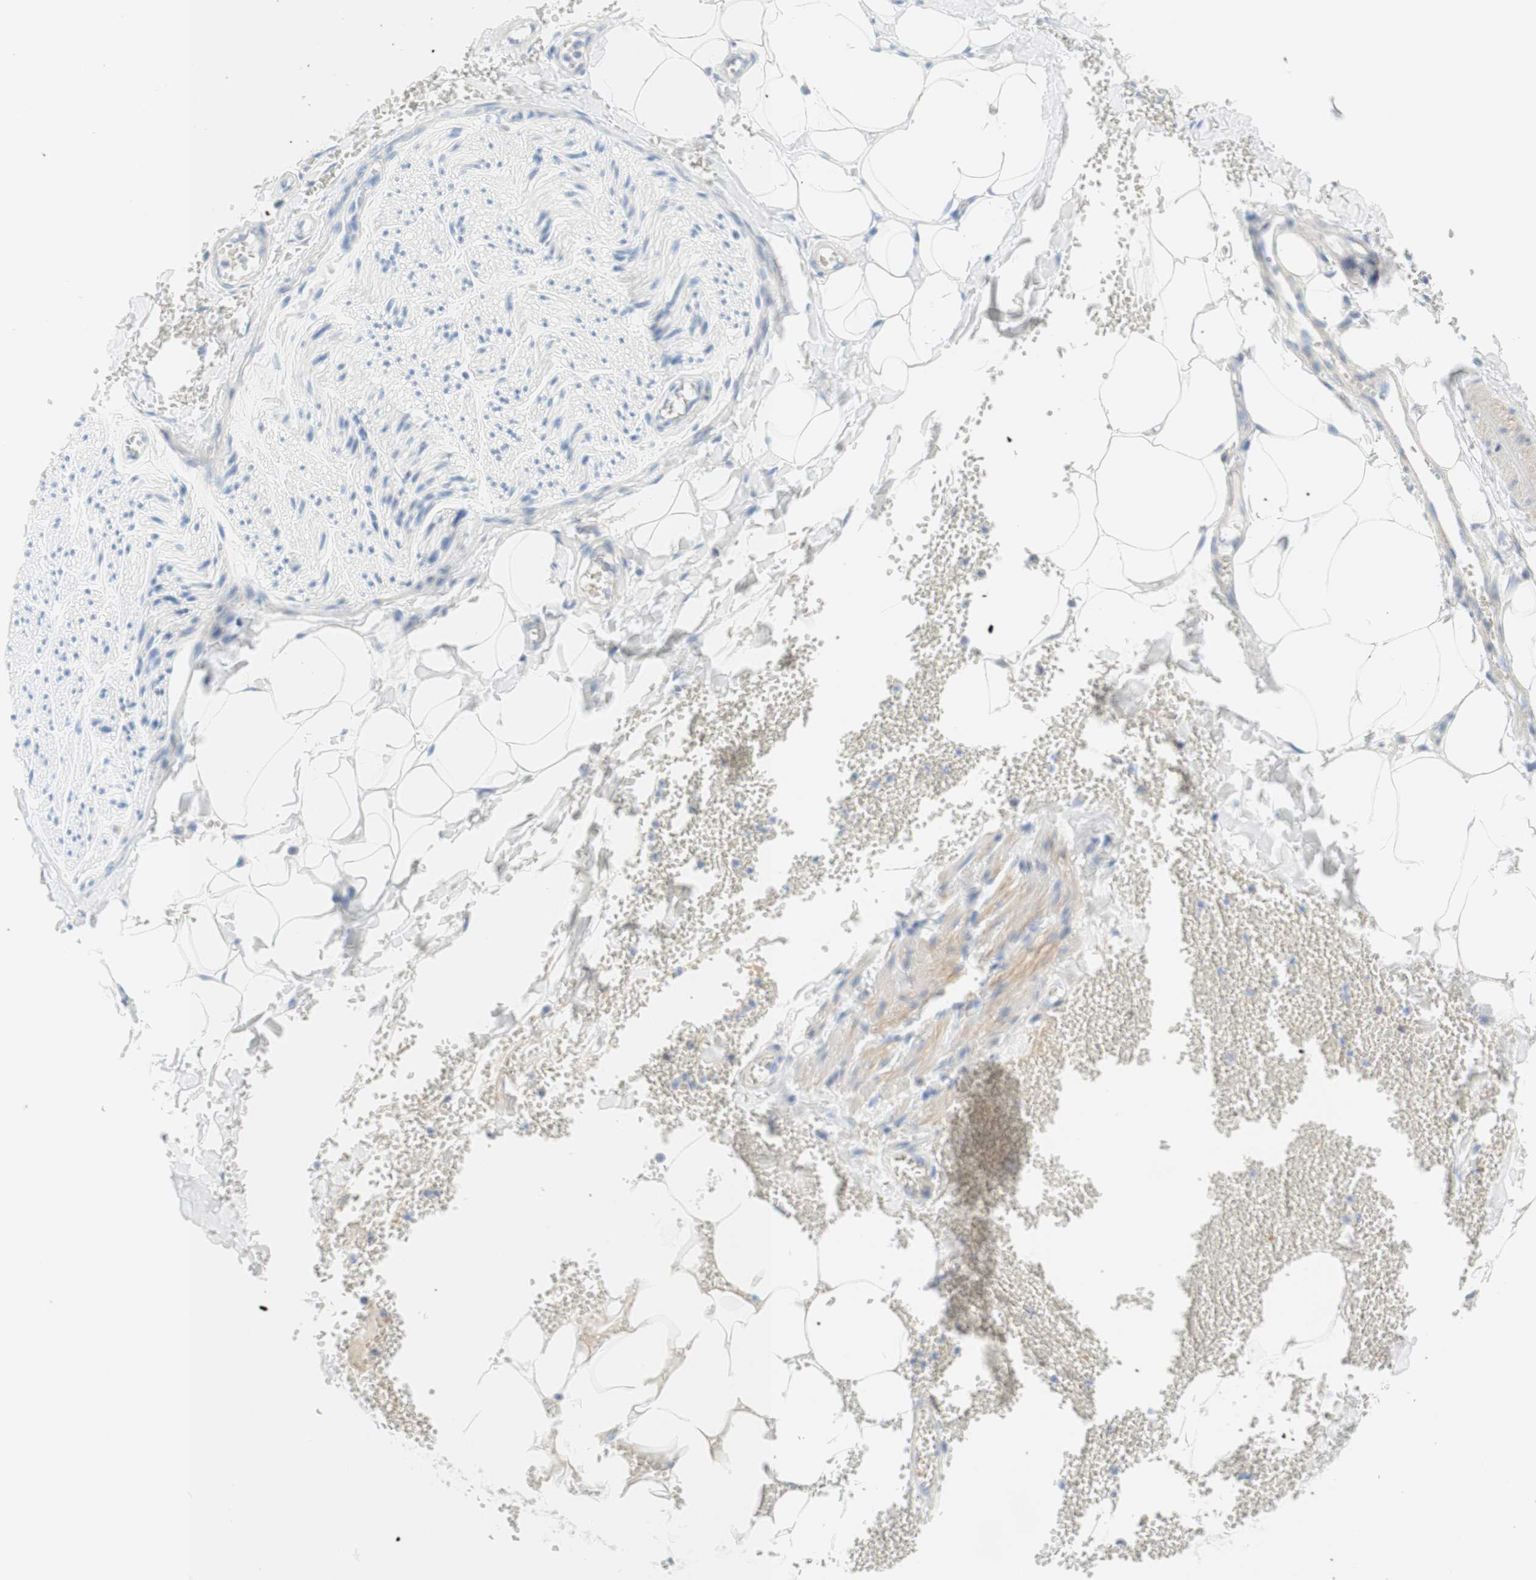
{"staining": {"intensity": "negative", "quantity": "none", "location": "none"}, "tissue": "adipose tissue", "cell_type": "Adipocytes", "image_type": "normal", "snomed": [{"axis": "morphology", "description": "Normal tissue, NOS"}, {"axis": "topography", "description": "Adipose tissue"}, {"axis": "topography", "description": "Peripheral nerve tissue"}], "caption": "Immunohistochemistry photomicrograph of unremarkable adipose tissue: adipose tissue stained with DAB shows no significant protein staining in adipocytes.", "gene": "ENTREP2", "patient": {"sex": "male", "age": 52}}